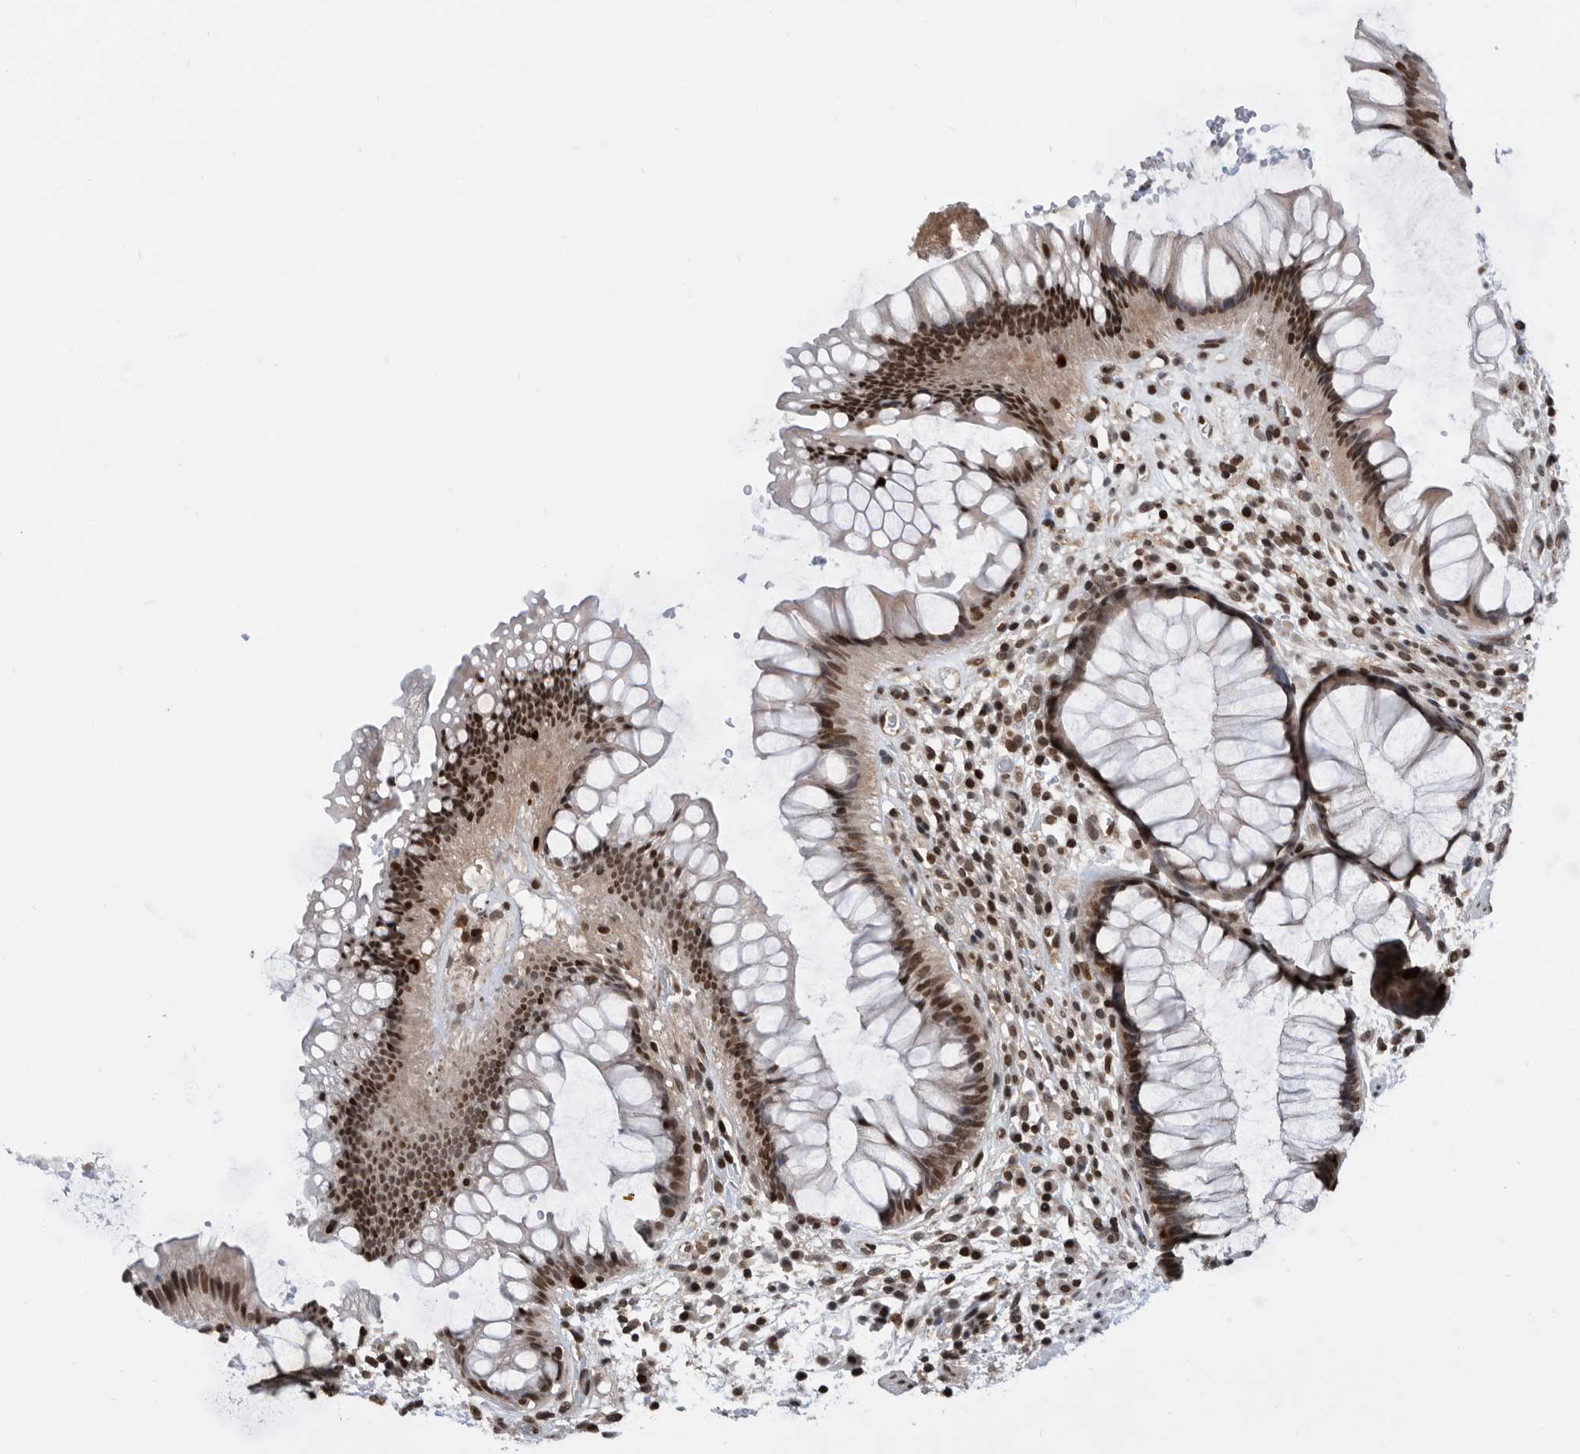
{"staining": {"intensity": "strong", "quantity": ">75%", "location": "nuclear"}, "tissue": "rectum", "cell_type": "Glandular cells", "image_type": "normal", "snomed": [{"axis": "morphology", "description": "Normal tissue, NOS"}, {"axis": "topography", "description": "Rectum"}], "caption": "High-magnification brightfield microscopy of unremarkable rectum stained with DAB (brown) and counterstained with hematoxylin (blue). glandular cells exhibit strong nuclear expression is present in approximately>75% of cells. (IHC, brightfield microscopy, high magnification).", "gene": "SNRNP48", "patient": {"sex": "male", "age": 51}}